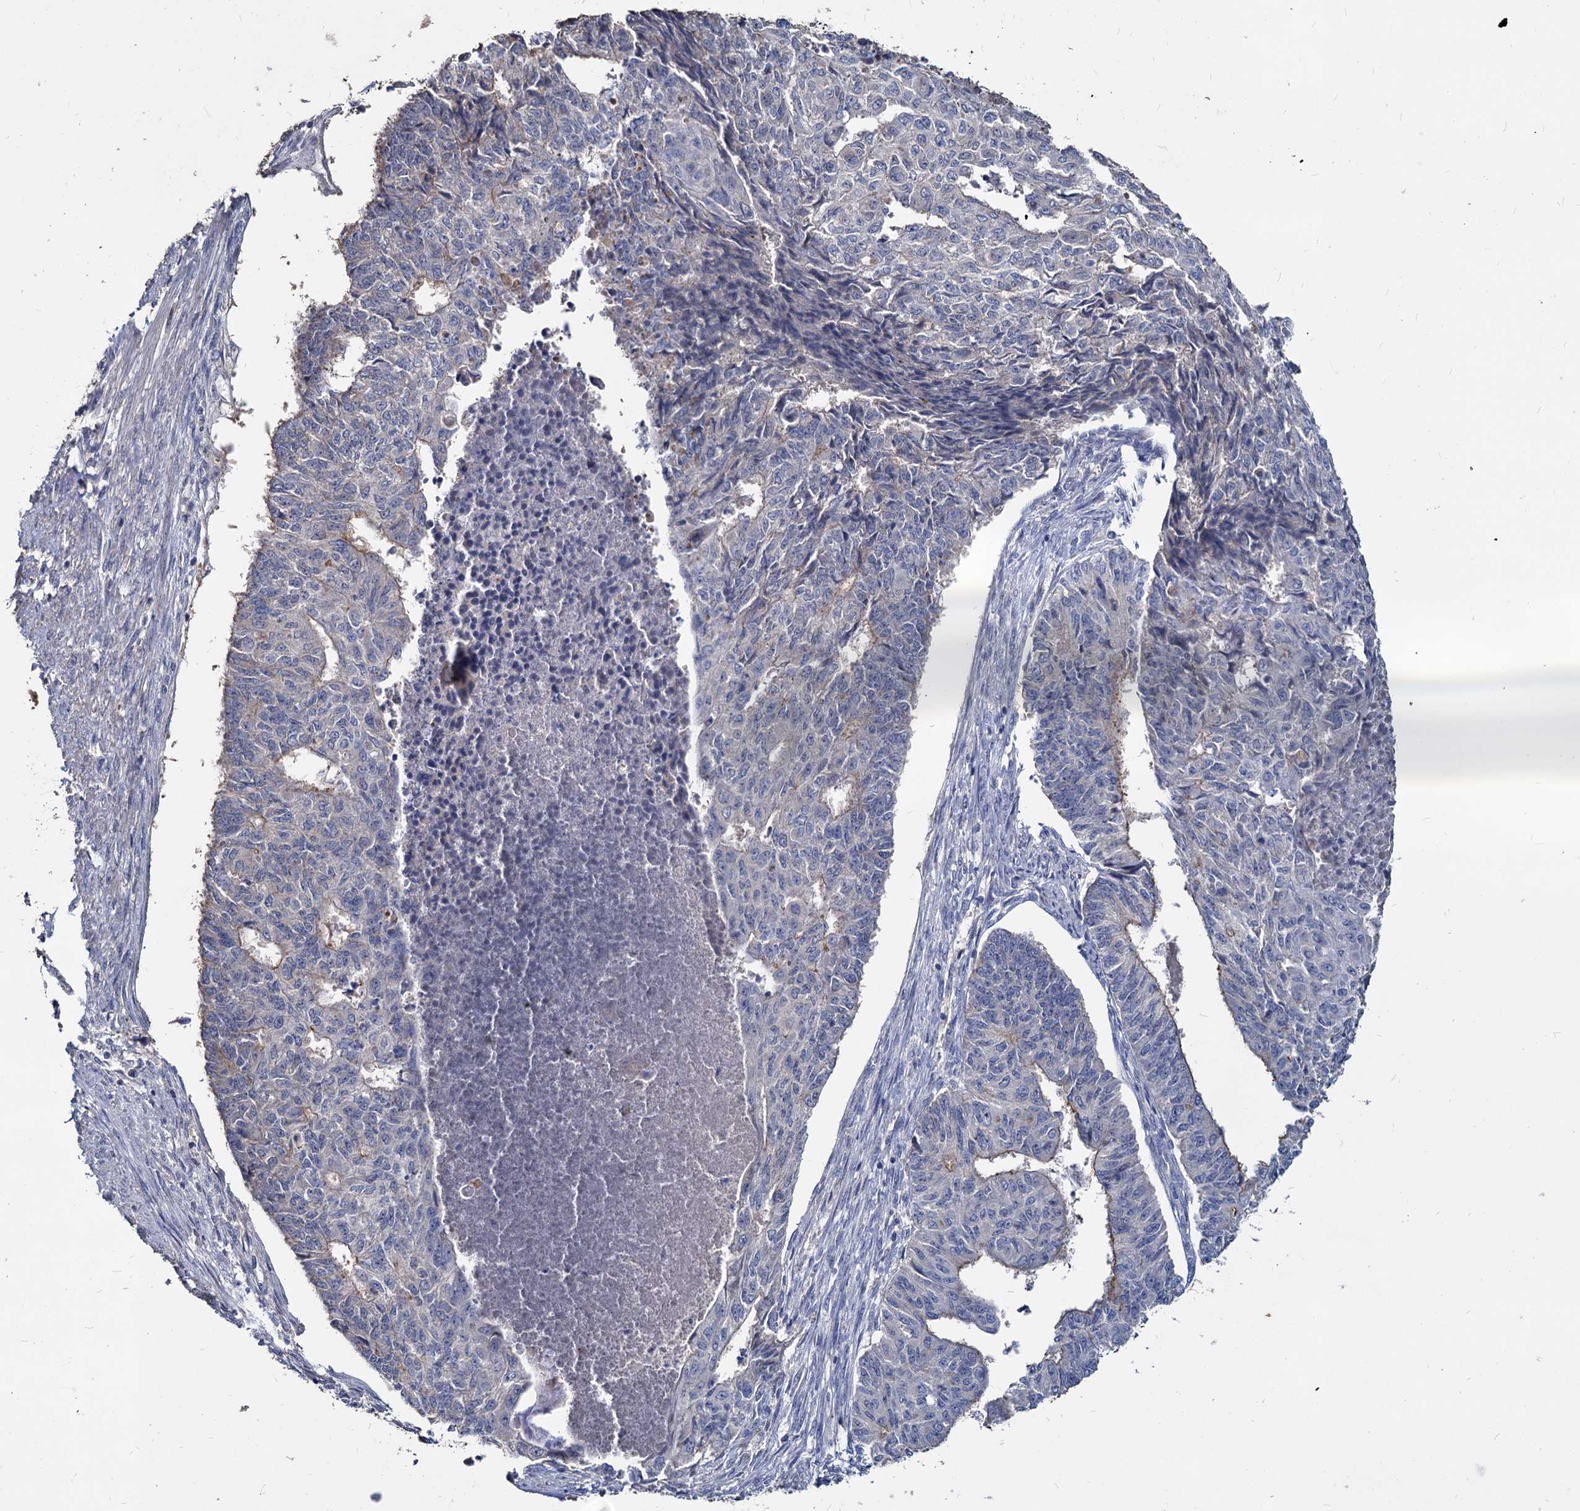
{"staining": {"intensity": "negative", "quantity": "none", "location": "none"}, "tissue": "endometrial cancer", "cell_type": "Tumor cells", "image_type": "cancer", "snomed": [{"axis": "morphology", "description": "Adenocarcinoma, NOS"}, {"axis": "topography", "description": "Endometrium"}], "caption": "This is an immunohistochemistry micrograph of endometrial adenocarcinoma. There is no positivity in tumor cells.", "gene": "DEPDC4", "patient": {"sex": "female", "age": 32}}